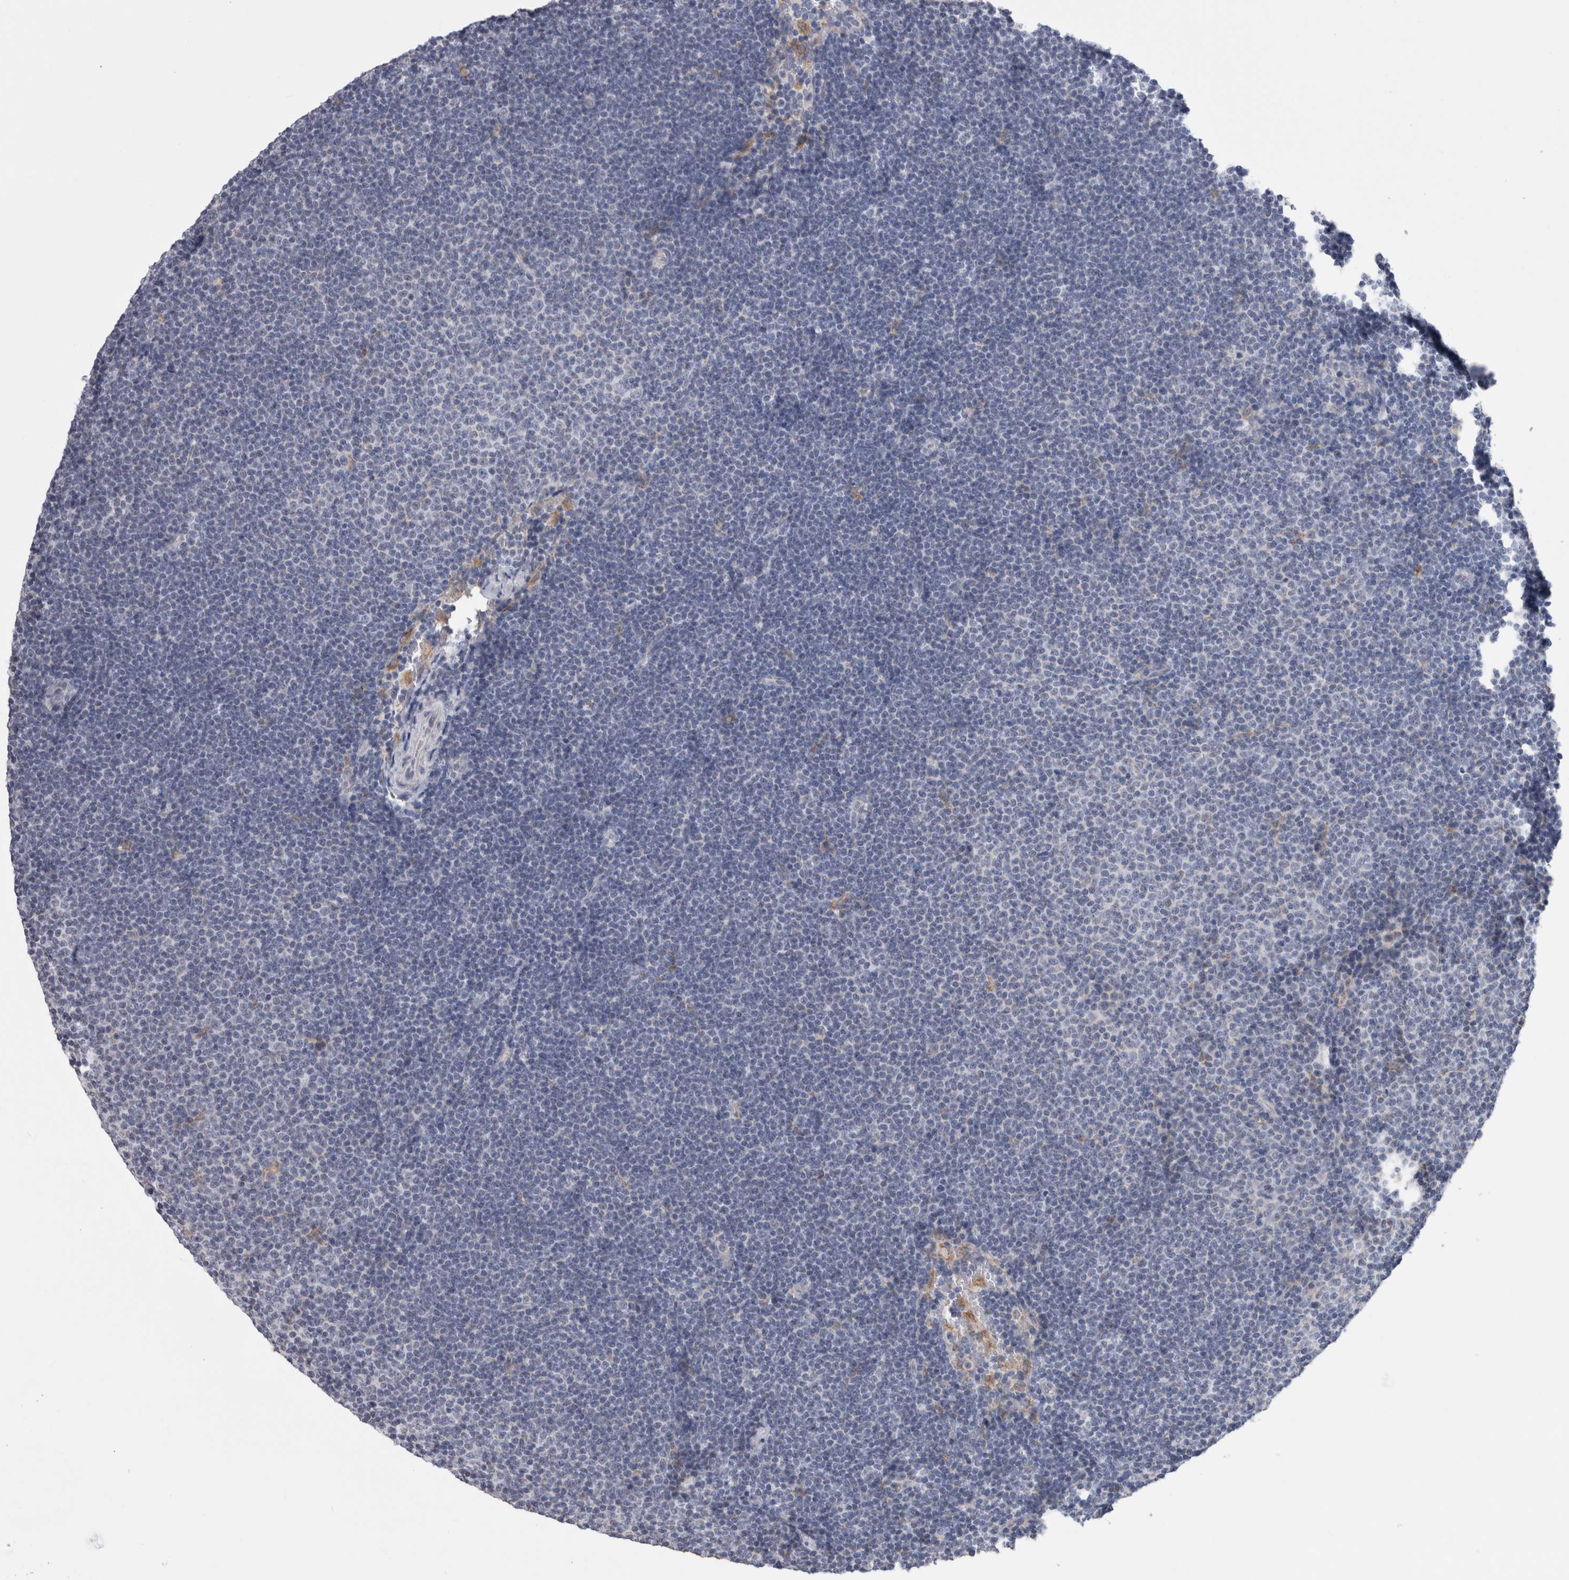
{"staining": {"intensity": "negative", "quantity": "none", "location": "none"}, "tissue": "lymphoma", "cell_type": "Tumor cells", "image_type": "cancer", "snomed": [{"axis": "morphology", "description": "Malignant lymphoma, non-Hodgkin's type, Low grade"}, {"axis": "topography", "description": "Lymph node"}], "caption": "This is an IHC micrograph of human malignant lymphoma, non-Hodgkin's type (low-grade). There is no expression in tumor cells.", "gene": "GDAP1", "patient": {"sex": "female", "age": 53}}